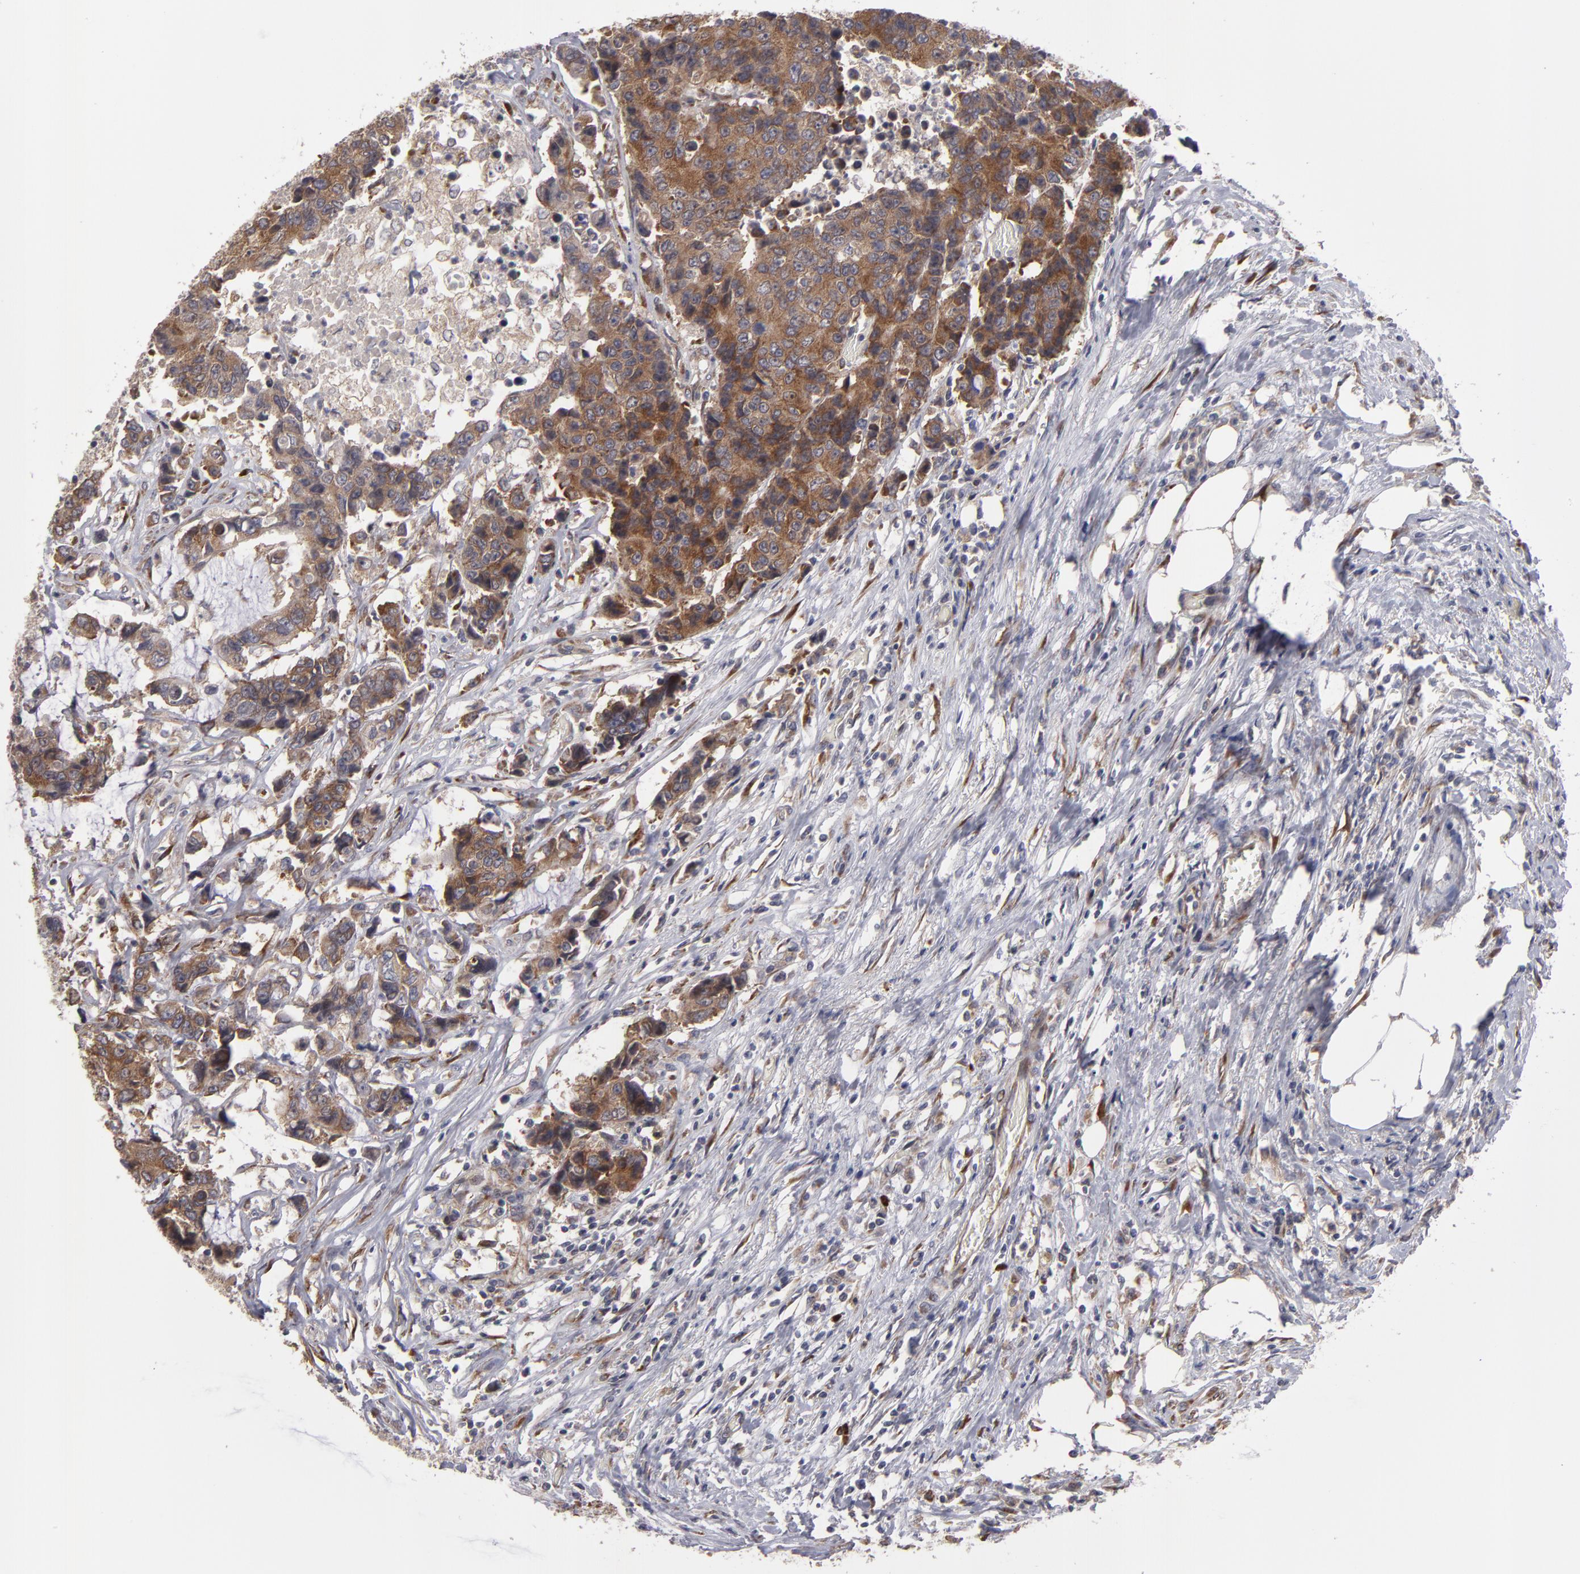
{"staining": {"intensity": "strong", "quantity": ">75%", "location": "cytoplasmic/membranous"}, "tissue": "colorectal cancer", "cell_type": "Tumor cells", "image_type": "cancer", "snomed": [{"axis": "morphology", "description": "Adenocarcinoma, NOS"}, {"axis": "topography", "description": "Colon"}], "caption": "The immunohistochemical stain shows strong cytoplasmic/membranous staining in tumor cells of colorectal cancer (adenocarcinoma) tissue.", "gene": "SND1", "patient": {"sex": "female", "age": 86}}